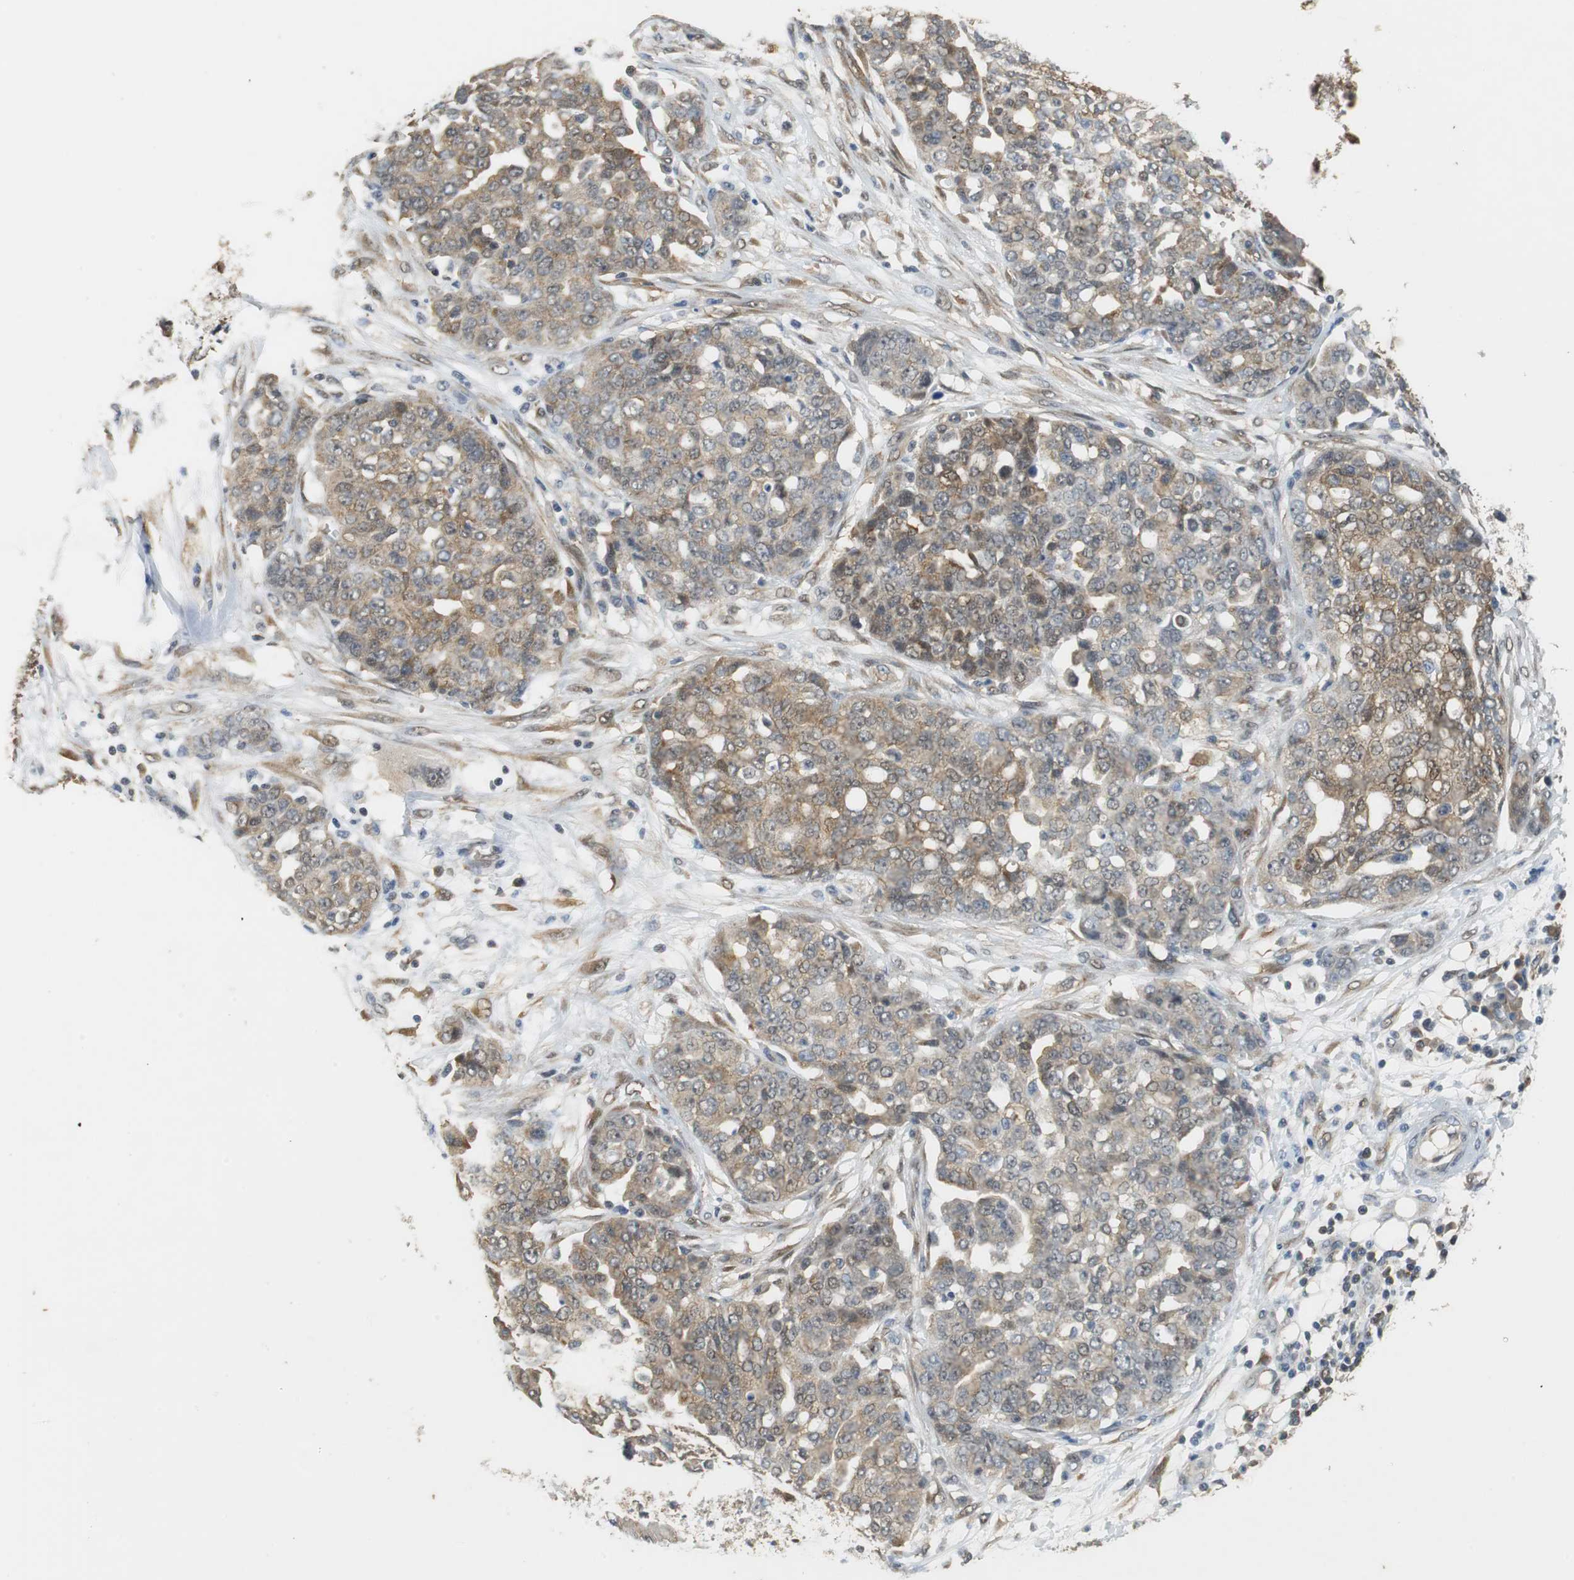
{"staining": {"intensity": "moderate", "quantity": ">75%", "location": "cytoplasmic/membranous"}, "tissue": "ovarian cancer", "cell_type": "Tumor cells", "image_type": "cancer", "snomed": [{"axis": "morphology", "description": "Cystadenocarcinoma, serous, NOS"}, {"axis": "topography", "description": "Soft tissue"}, {"axis": "topography", "description": "Ovary"}], "caption": "Protein staining exhibits moderate cytoplasmic/membranous expression in about >75% of tumor cells in ovarian serous cystadenocarcinoma.", "gene": "UBQLN2", "patient": {"sex": "female", "age": 57}}